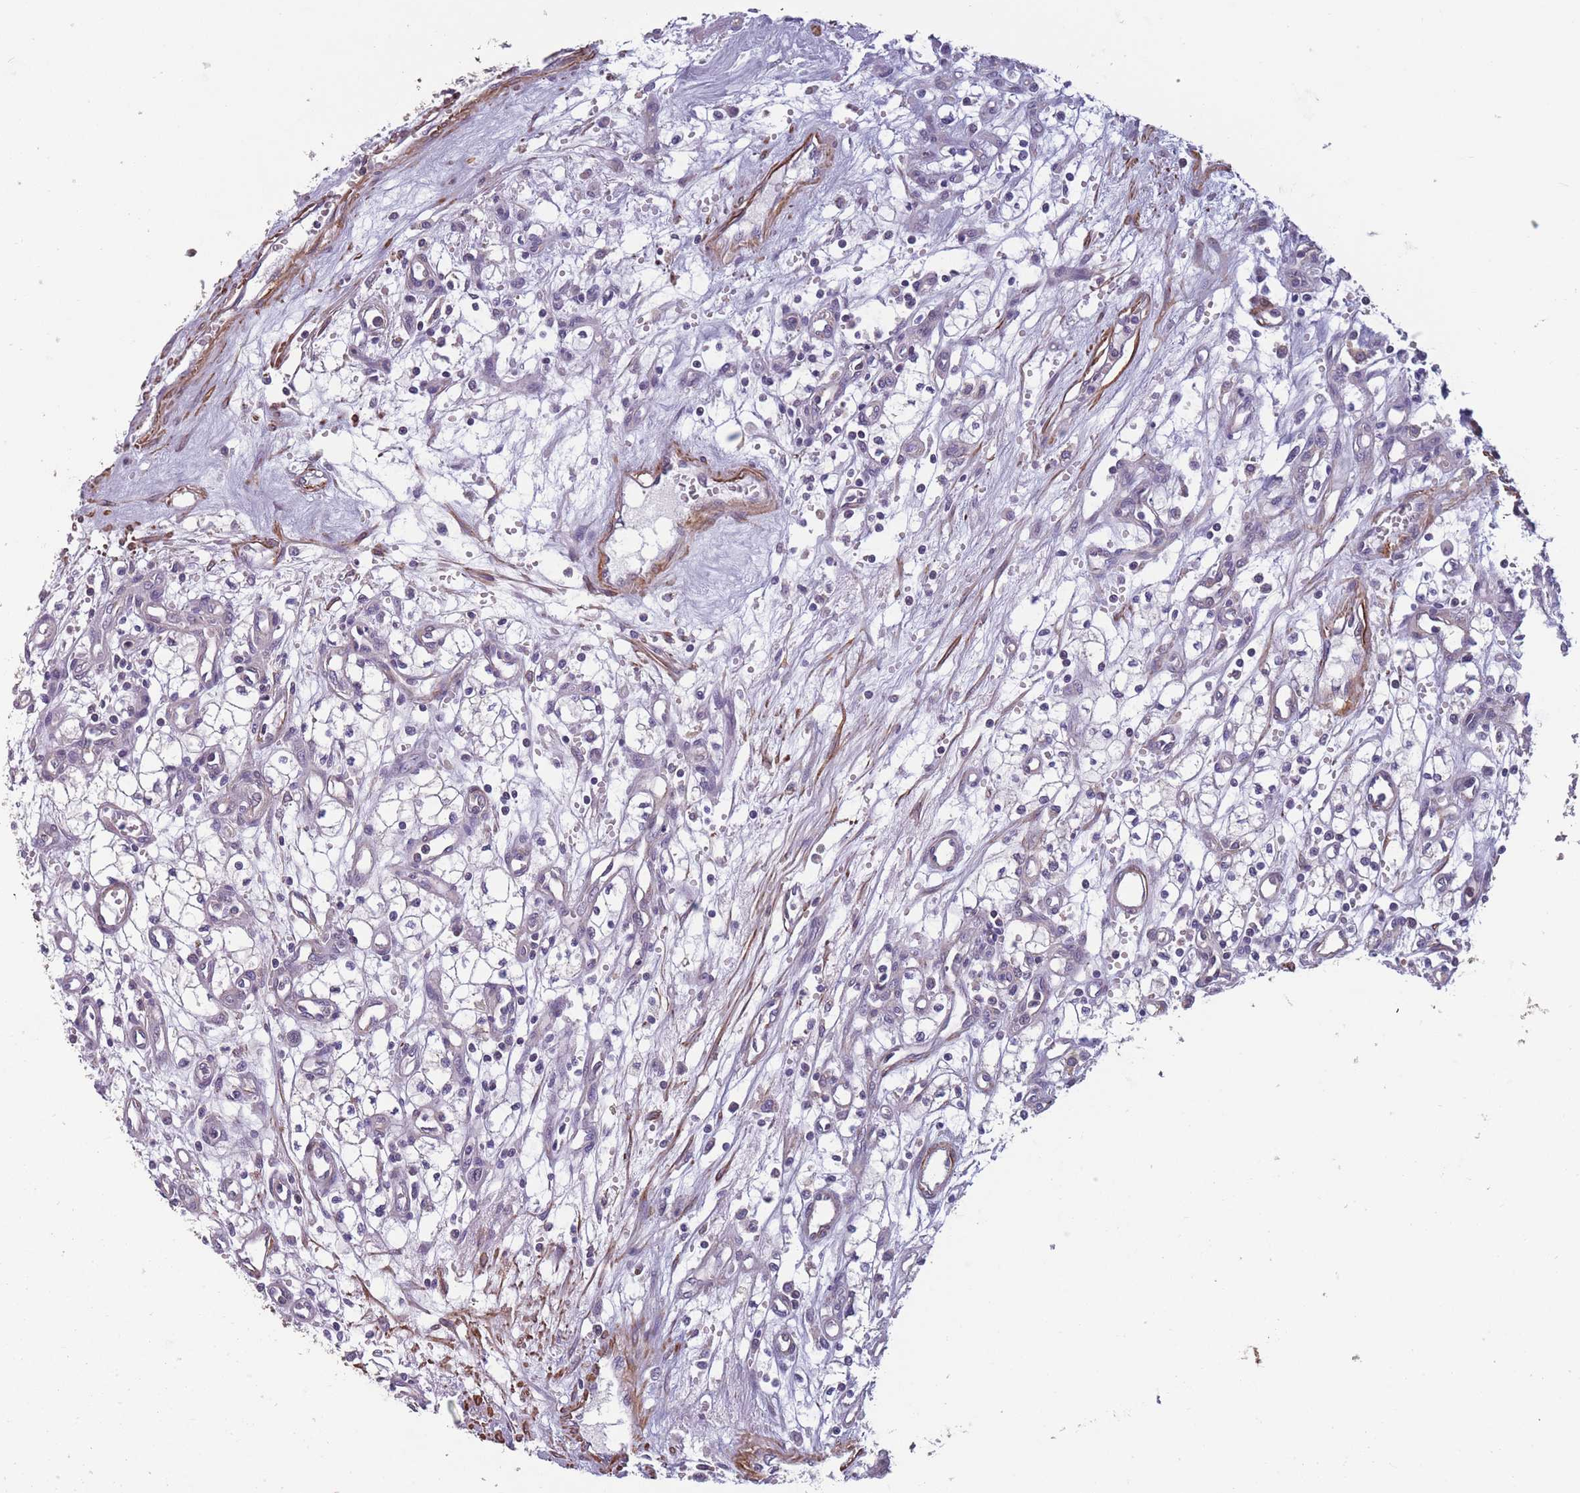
{"staining": {"intensity": "negative", "quantity": "none", "location": "none"}, "tissue": "renal cancer", "cell_type": "Tumor cells", "image_type": "cancer", "snomed": [{"axis": "morphology", "description": "Adenocarcinoma, NOS"}, {"axis": "topography", "description": "Kidney"}], "caption": "This is an IHC photomicrograph of adenocarcinoma (renal). There is no staining in tumor cells.", "gene": "TOMM40L", "patient": {"sex": "male", "age": 59}}